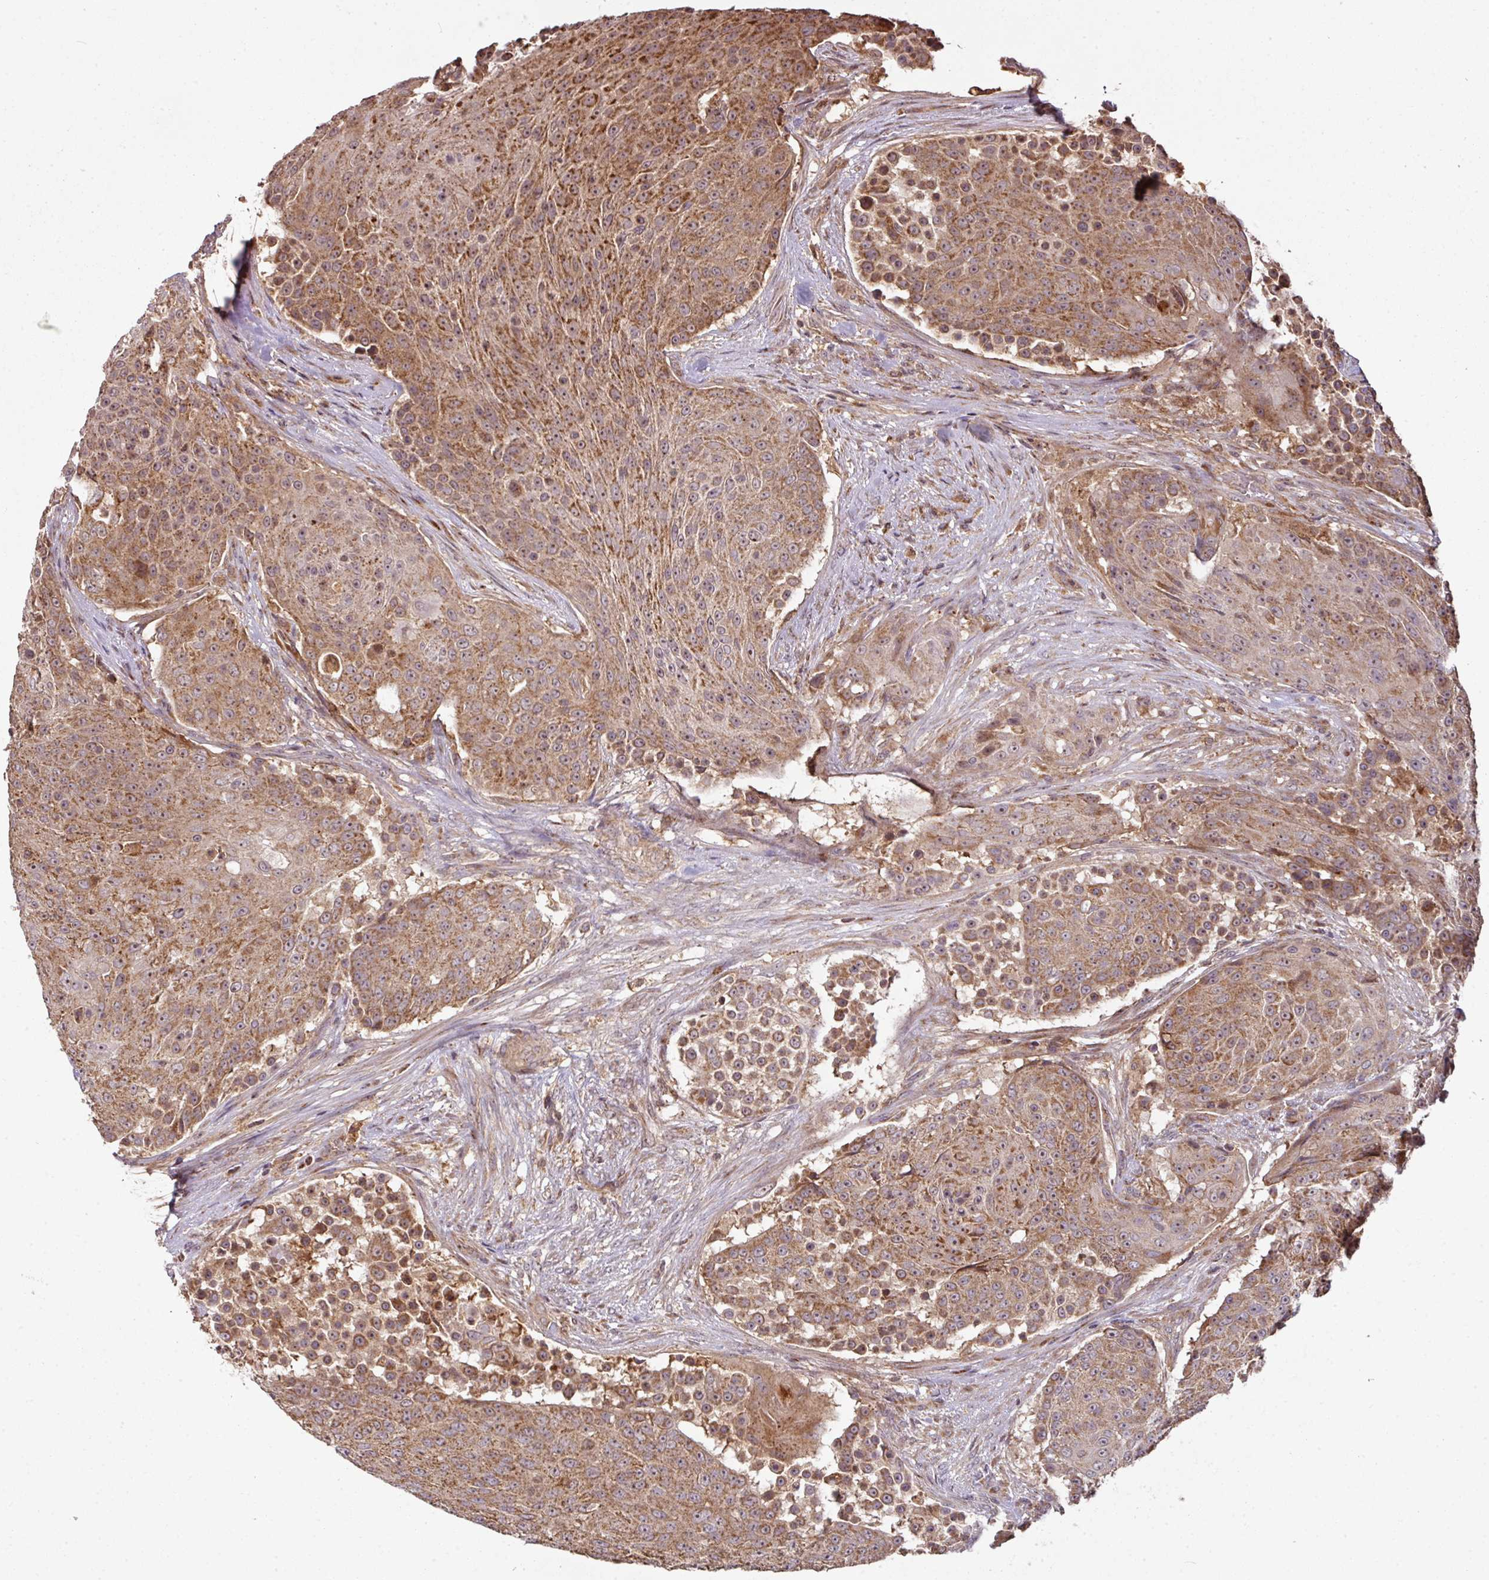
{"staining": {"intensity": "strong", "quantity": ">75%", "location": "cytoplasmic/membranous,nuclear"}, "tissue": "urothelial cancer", "cell_type": "Tumor cells", "image_type": "cancer", "snomed": [{"axis": "morphology", "description": "Urothelial carcinoma, High grade"}, {"axis": "topography", "description": "Urinary bladder"}], "caption": "Immunohistochemical staining of human urothelial carcinoma (high-grade) reveals high levels of strong cytoplasmic/membranous and nuclear protein staining in about >75% of tumor cells. Nuclei are stained in blue.", "gene": "MRRF", "patient": {"sex": "female", "age": 63}}